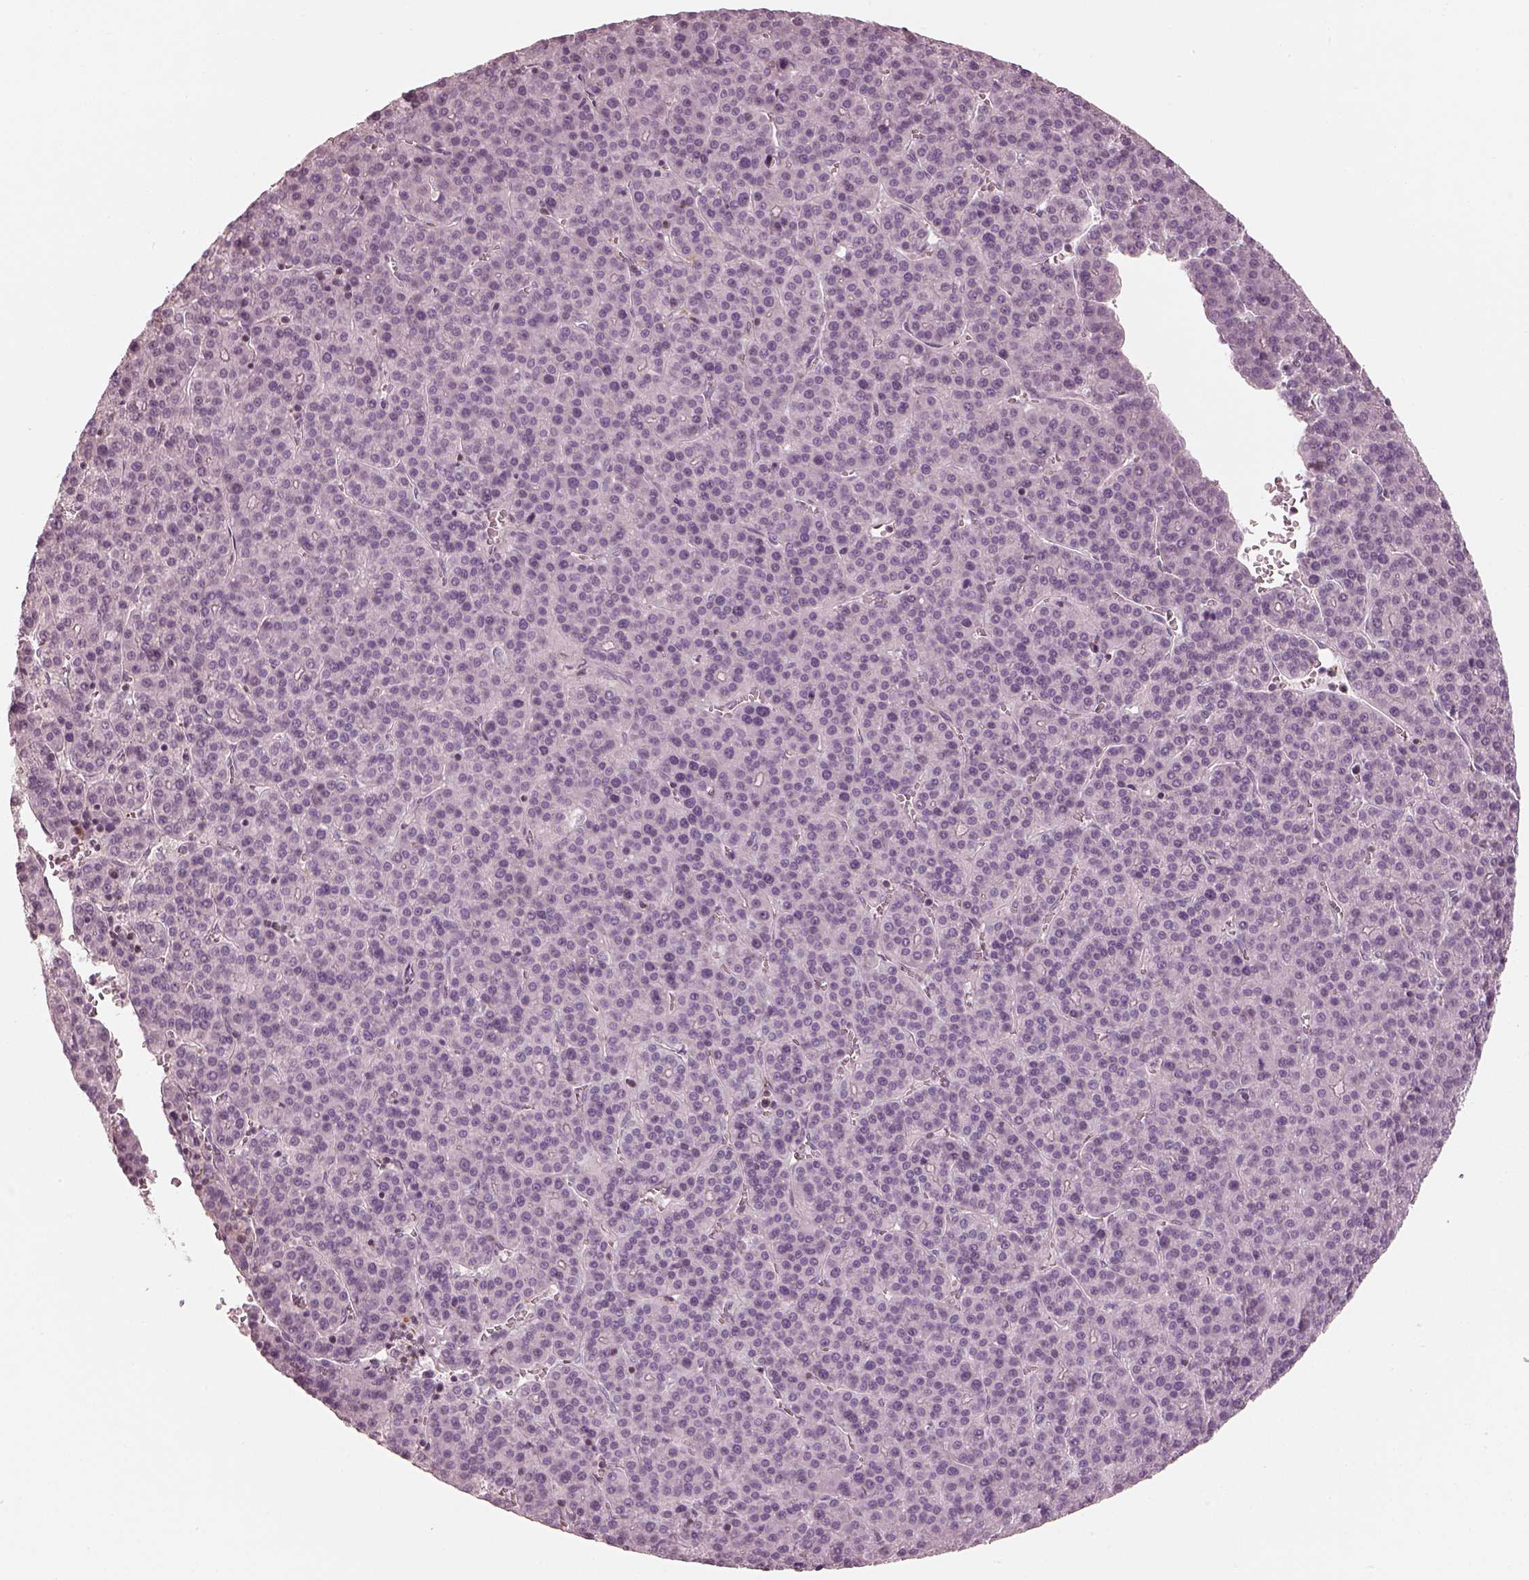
{"staining": {"intensity": "negative", "quantity": "none", "location": "none"}, "tissue": "liver cancer", "cell_type": "Tumor cells", "image_type": "cancer", "snomed": [{"axis": "morphology", "description": "Carcinoma, Hepatocellular, NOS"}, {"axis": "topography", "description": "Liver"}], "caption": "There is no significant positivity in tumor cells of liver cancer.", "gene": "PRLHR", "patient": {"sex": "female", "age": 58}}